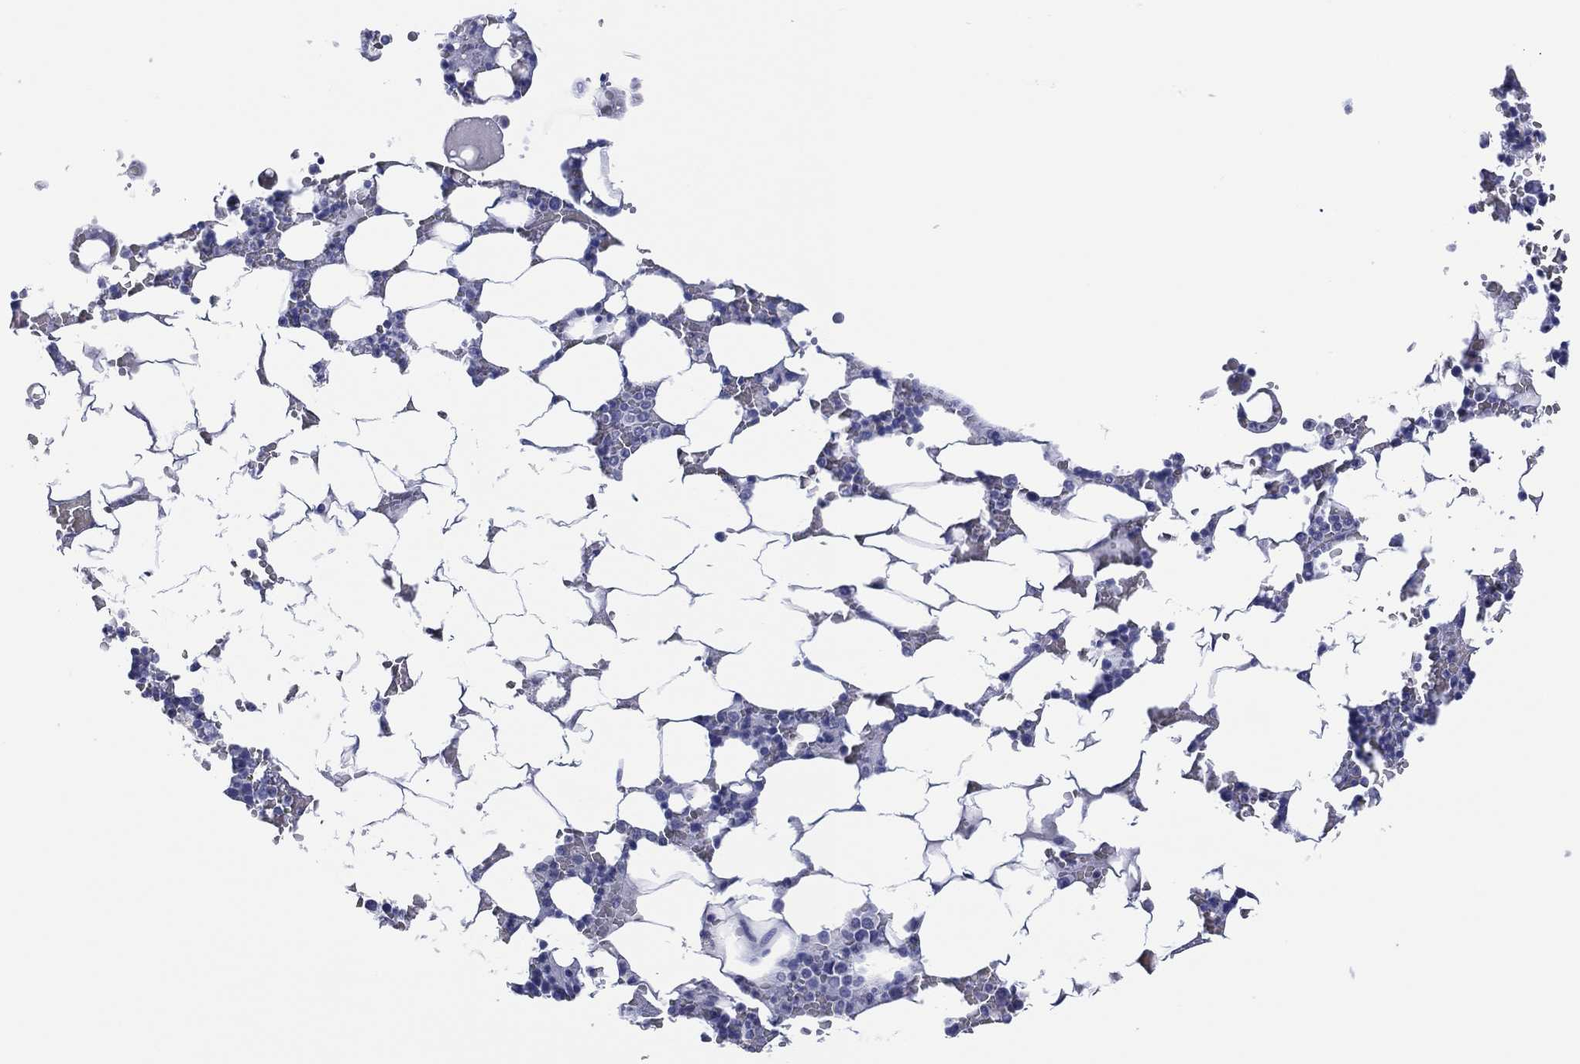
{"staining": {"intensity": "negative", "quantity": "none", "location": "none"}, "tissue": "bone marrow", "cell_type": "Hematopoietic cells", "image_type": "normal", "snomed": [{"axis": "morphology", "description": "Normal tissue, NOS"}, {"axis": "topography", "description": "Bone marrow"}], "caption": "Immunohistochemistry (IHC) histopathology image of normal bone marrow: human bone marrow stained with DAB displays no significant protein expression in hematopoietic cells.", "gene": "UTF1", "patient": {"sex": "male", "age": 51}}